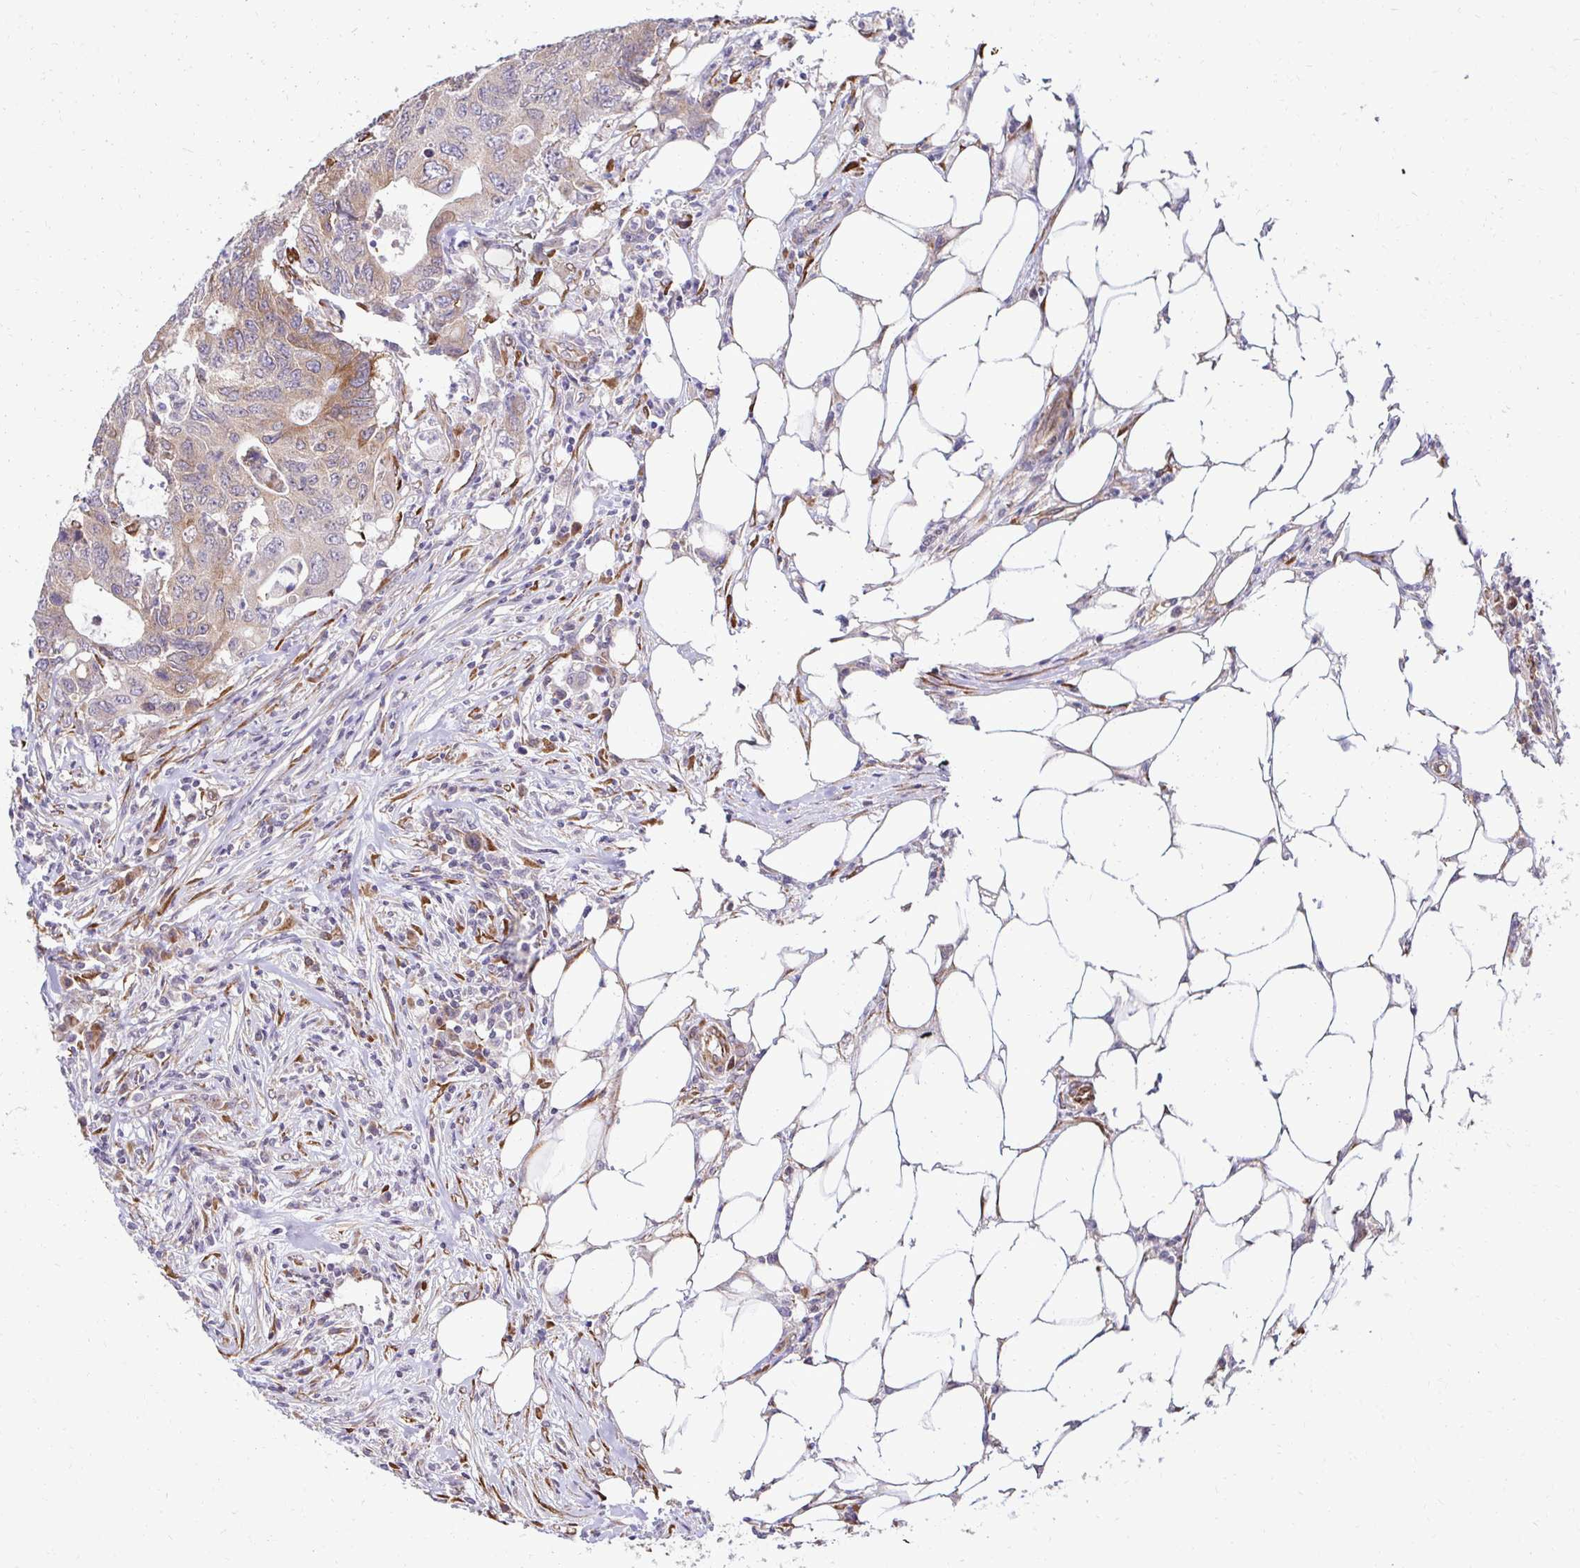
{"staining": {"intensity": "moderate", "quantity": "<25%", "location": "cytoplasmic/membranous"}, "tissue": "colorectal cancer", "cell_type": "Tumor cells", "image_type": "cancer", "snomed": [{"axis": "morphology", "description": "Adenocarcinoma, NOS"}, {"axis": "topography", "description": "Colon"}], "caption": "Protein staining shows moderate cytoplasmic/membranous expression in about <25% of tumor cells in colorectal adenocarcinoma. (Stains: DAB (3,3'-diaminobenzidine) in brown, nuclei in blue, Microscopy: brightfield microscopy at high magnification).", "gene": "HPS1", "patient": {"sex": "male", "age": 71}}